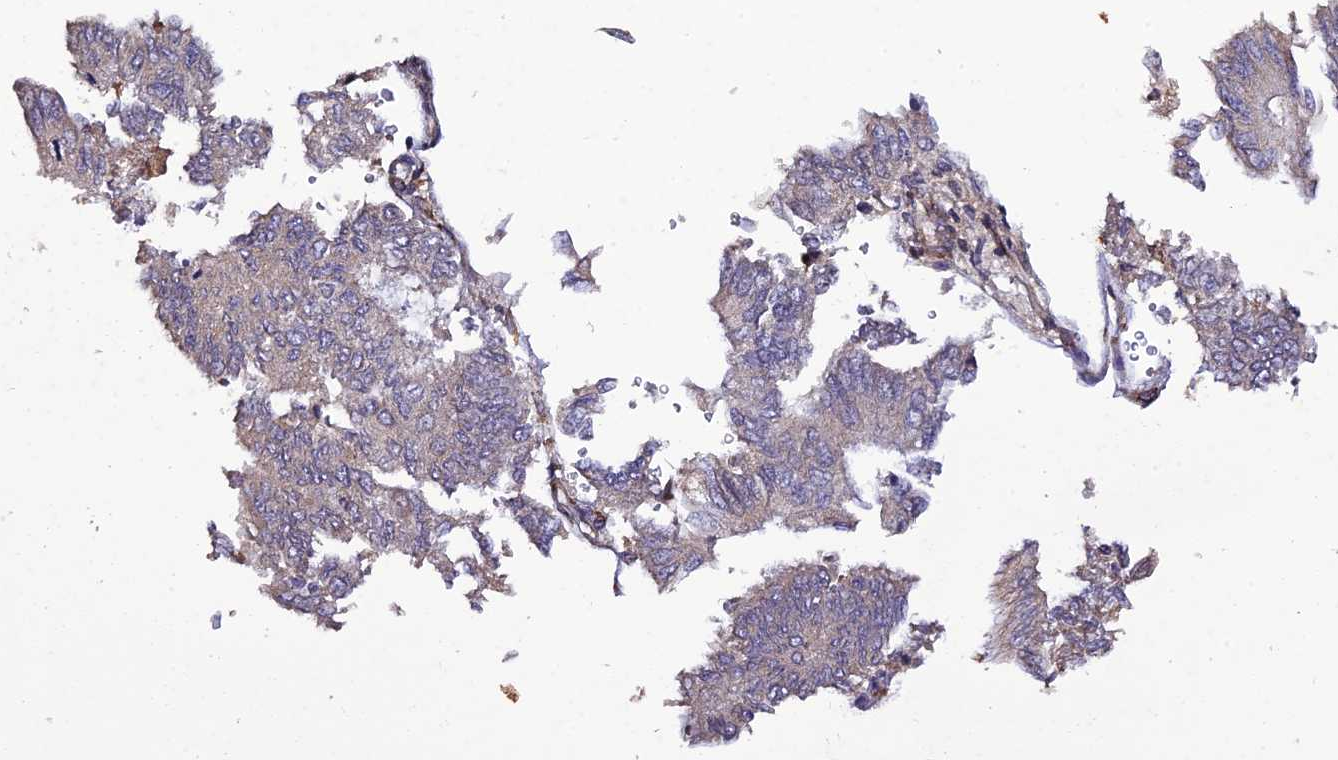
{"staining": {"intensity": "negative", "quantity": "none", "location": "none"}, "tissue": "endometrial cancer", "cell_type": "Tumor cells", "image_type": "cancer", "snomed": [{"axis": "morphology", "description": "Adenocarcinoma, NOS"}, {"axis": "topography", "description": "Endometrium"}], "caption": "High magnification brightfield microscopy of endometrial cancer (adenocarcinoma) stained with DAB (brown) and counterstained with hematoxylin (blue): tumor cells show no significant staining.", "gene": "P3H3", "patient": {"sex": "female", "age": 68}}